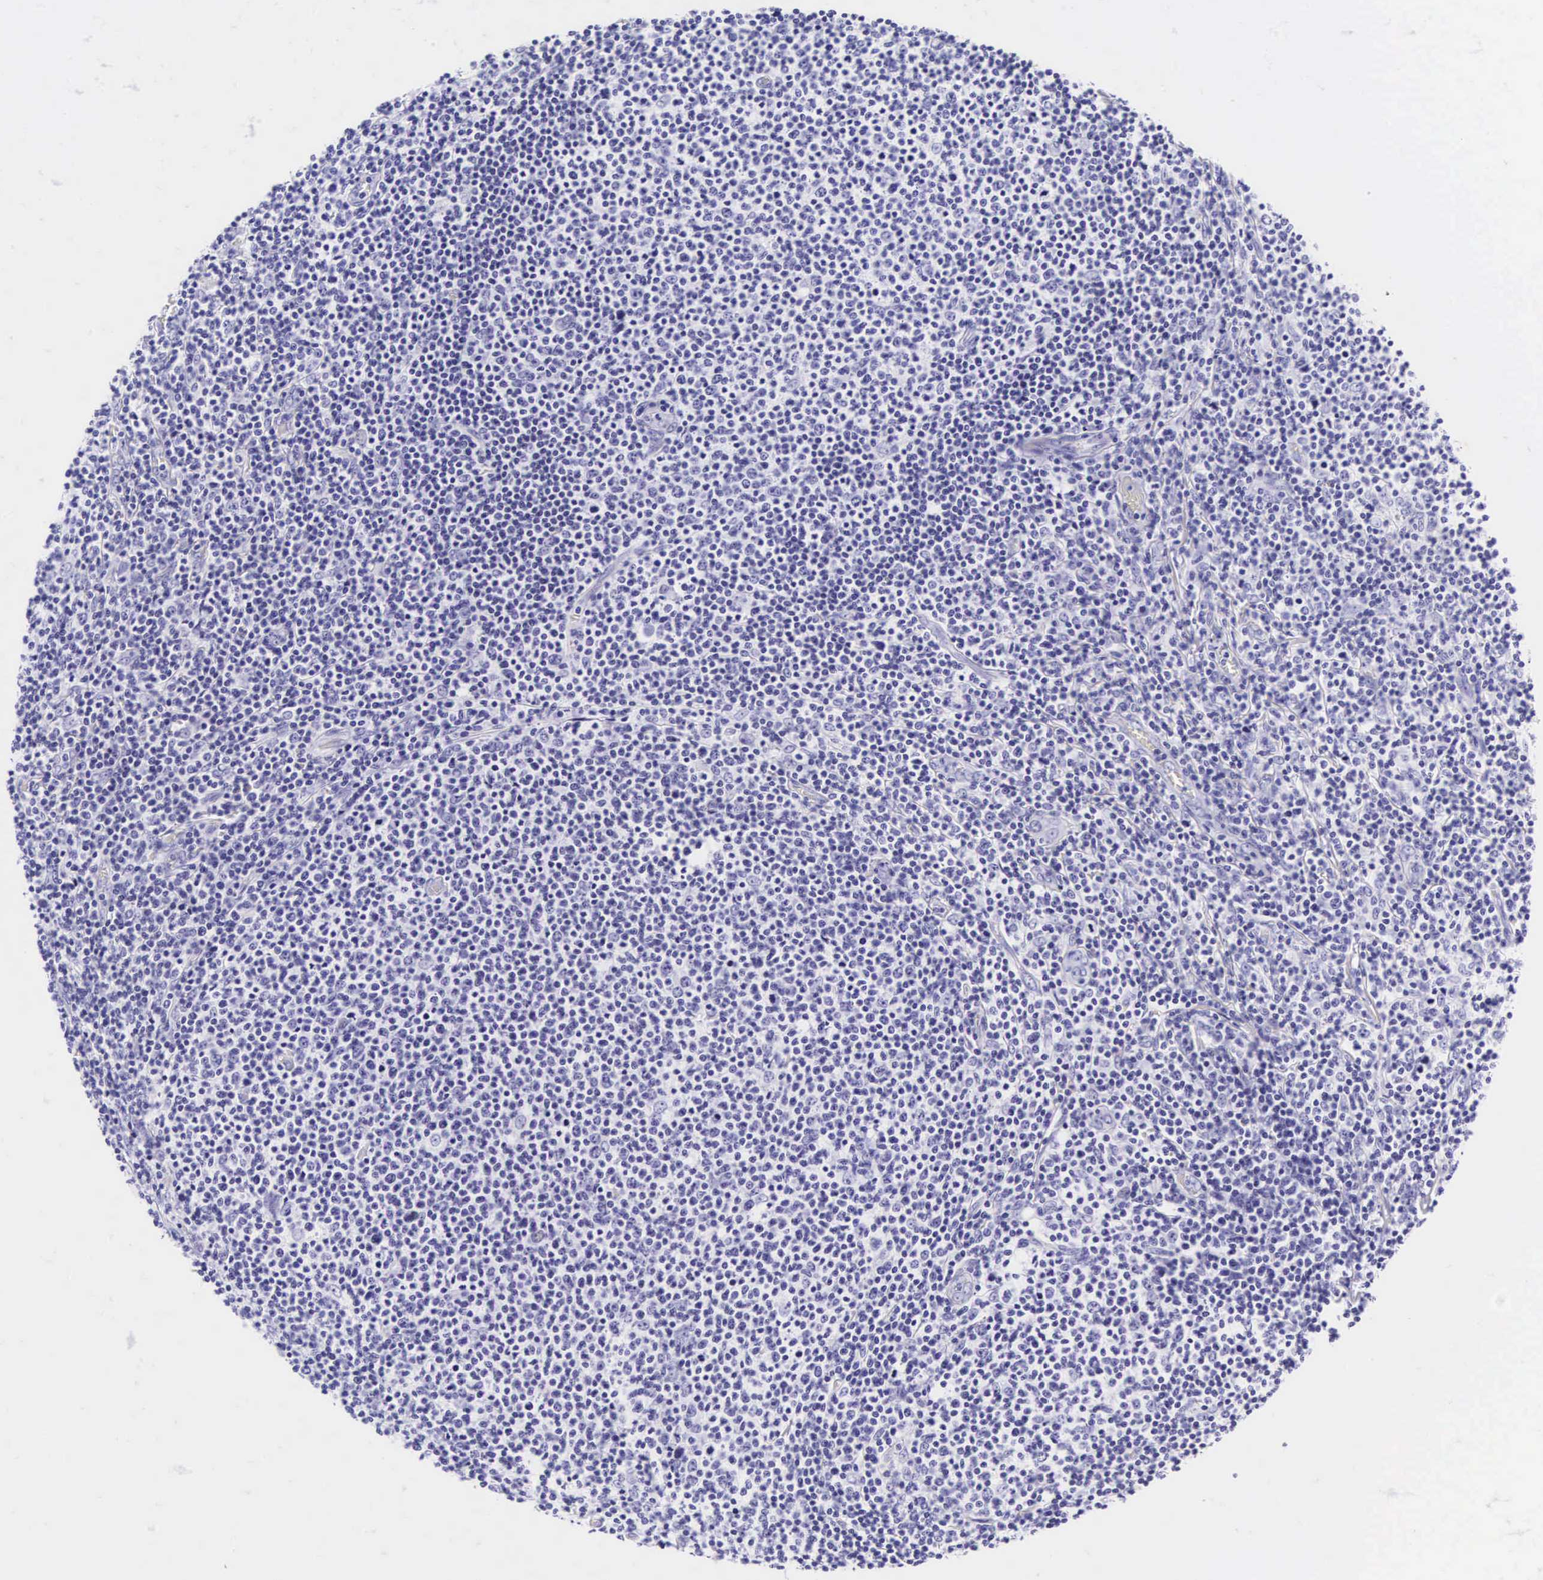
{"staining": {"intensity": "negative", "quantity": "none", "location": "none"}, "tissue": "lymphoma", "cell_type": "Tumor cells", "image_type": "cancer", "snomed": [{"axis": "morphology", "description": "Malignant lymphoma, non-Hodgkin's type, Low grade"}, {"axis": "topography", "description": "Lymph node"}], "caption": "Lymphoma stained for a protein using immunohistochemistry exhibits no positivity tumor cells.", "gene": "CD1A", "patient": {"sex": "male", "age": 74}}